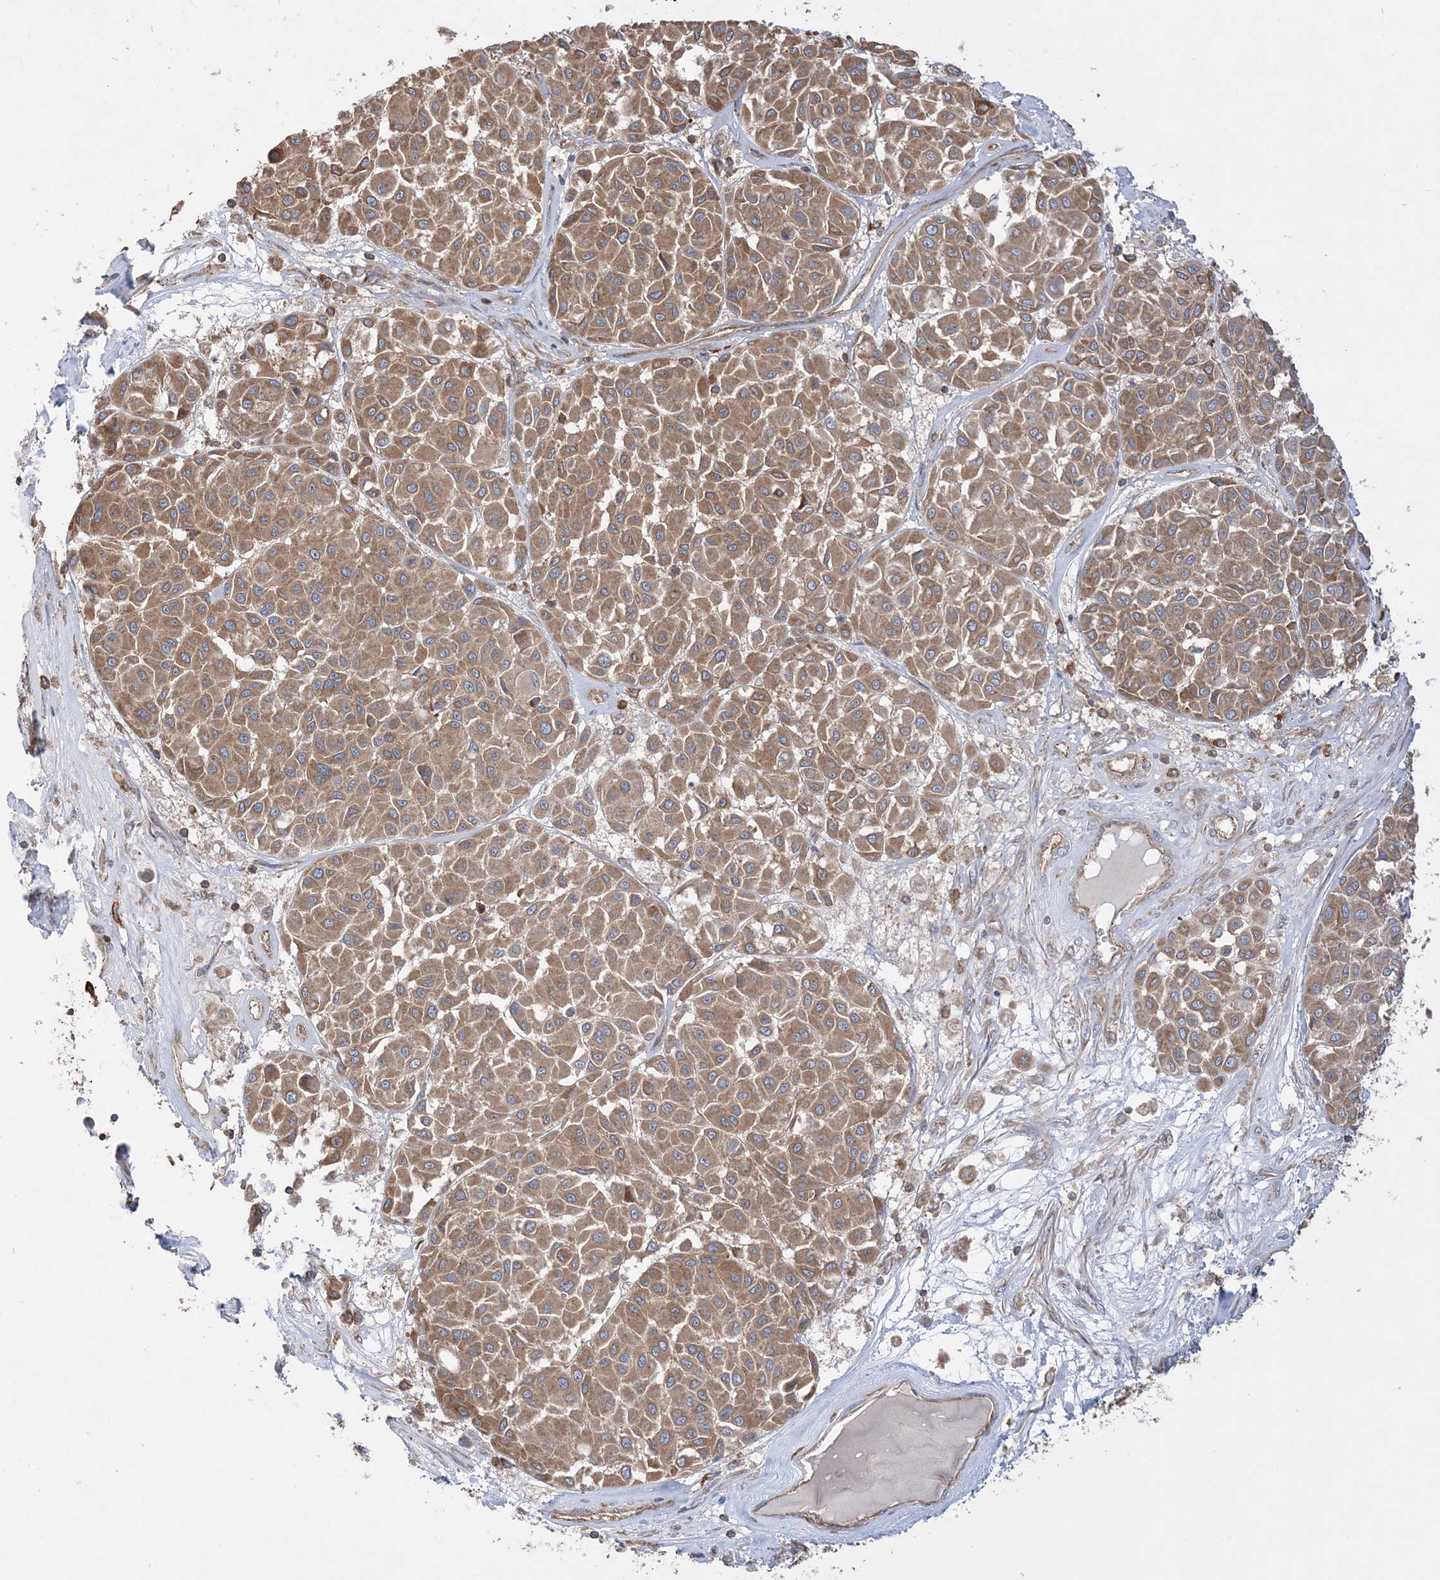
{"staining": {"intensity": "moderate", "quantity": ">75%", "location": "cytoplasmic/membranous"}, "tissue": "melanoma", "cell_type": "Tumor cells", "image_type": "cancer", "snomed": [{"axis": "morphology", "description": "Malignant melanoma, Metastatic site"}, {"axis": "topography", "description": "Soft tissue"}], "caption": "Protein expression by IHC displays moderate cytoplasmic/membranous staining in about >75% of tumor cells in malignant melanoma (metastatic site).", "gene": "TBC1D5", "patient": {"sex": "male", "age": 41}}